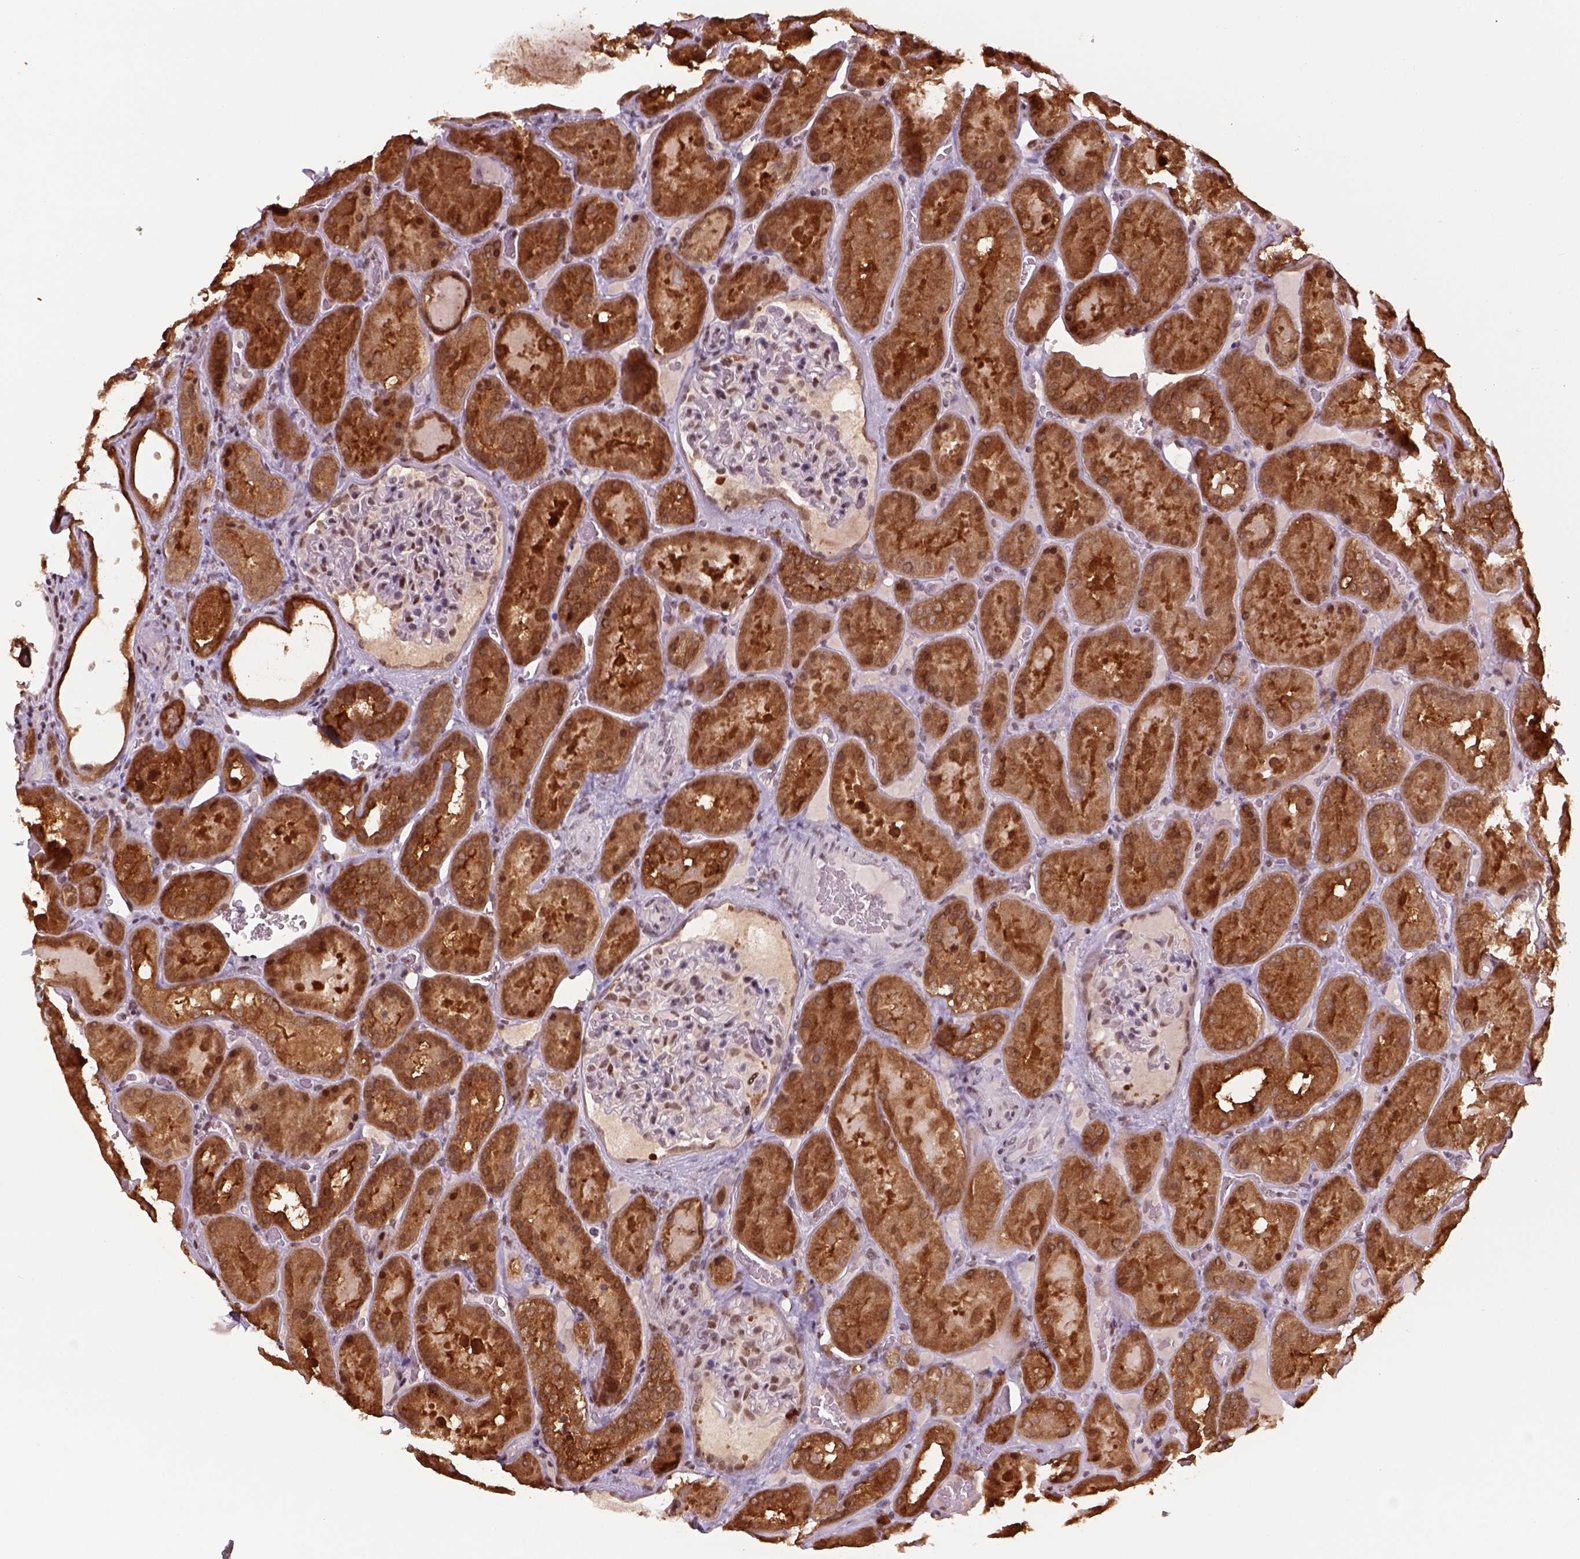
{"staining": {"intensity": "strong", "quantity": "<25%", "location": "nuclear"}, "tissue": "kidney", "cell_type": "Cells in glomeruli", "image_type": "normal", "snomed": [{"axis": "morphology", "description": "Normal tissue, NOS"}, {"axis": "topography", "description": "Kidney"}], "caption": "The micrograph shows staining of unremarkable kidney, revealing strong nuclear protein staining (brown color) within cells in glomeruli. (DAB = brown stain, brightfield microscopy at high magnification).", "gene": "GOT1", "patient": {"sex": "male", "age": 73}}